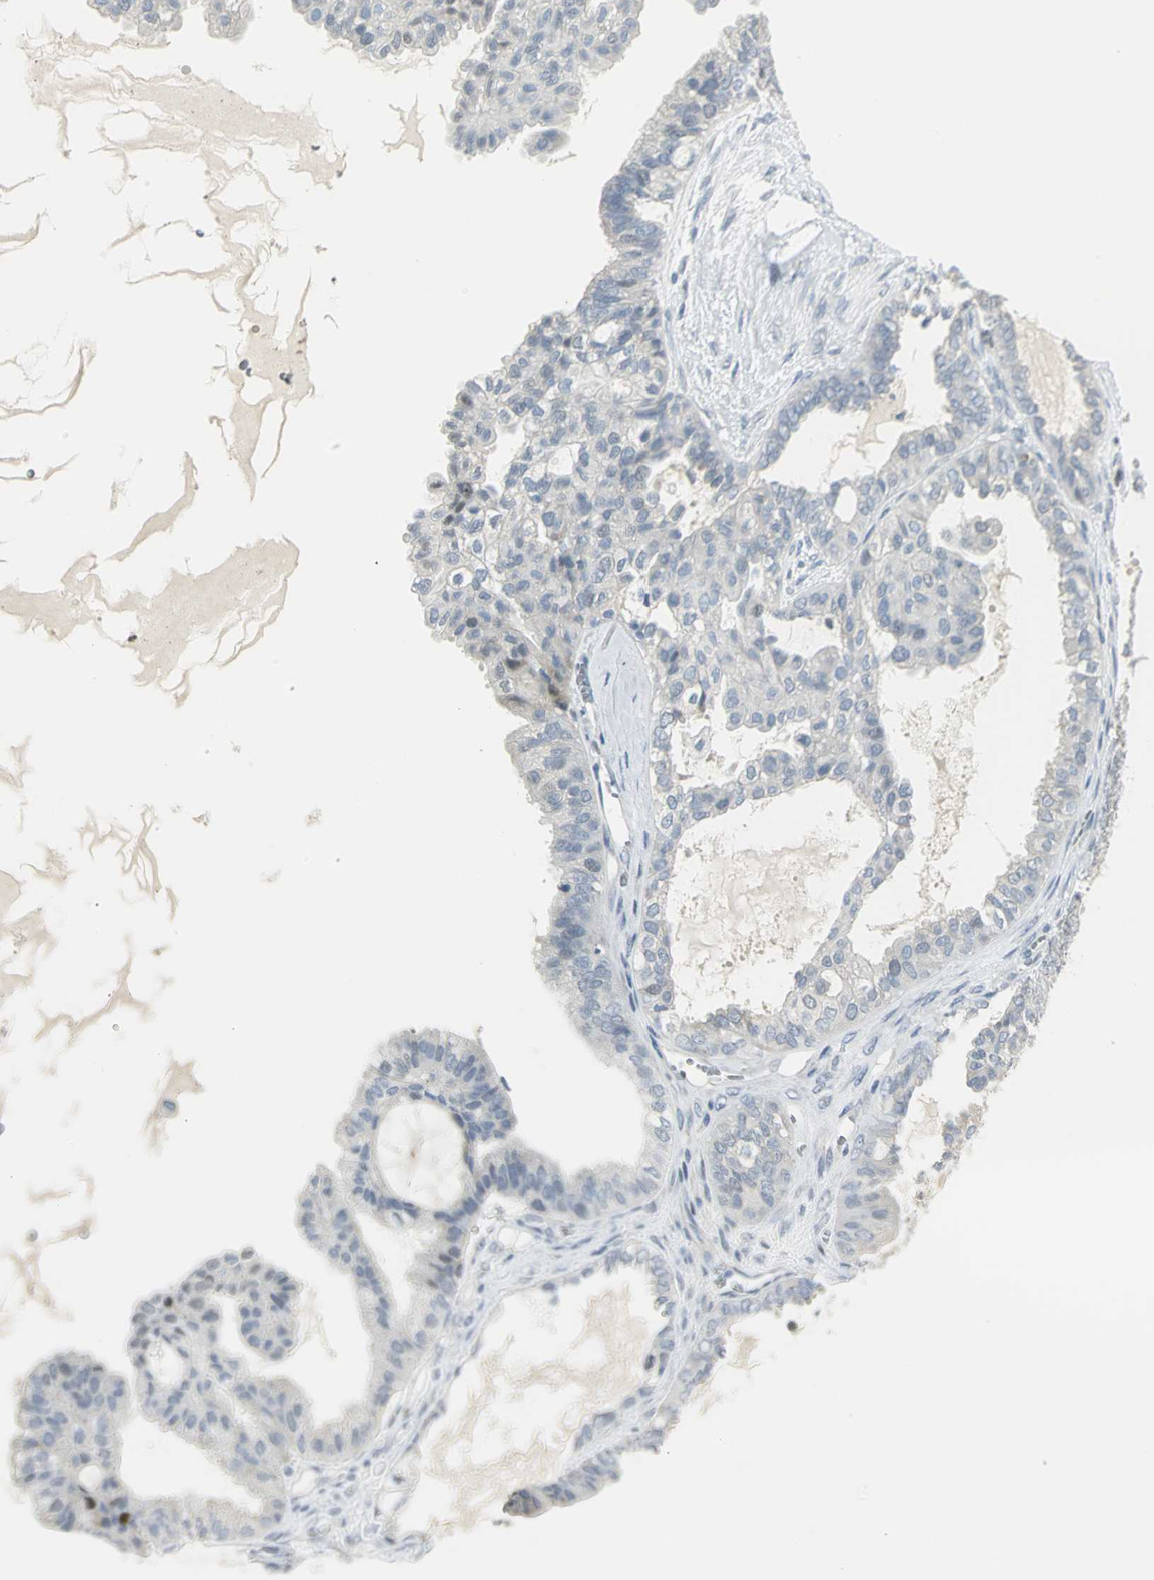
{"staining": {"intensity": "weak", "quantity": "<25%", "location": "nuclear"}, "tissue": "ovarian cancer", "cell_type": "Tumor cells", "image_type": "cancer", "snomed": [{"axis": "morphology", "description": "Carcinoma, NOS"}, {"axis": "morphology", "description": "Carcinoma, endometroid"}, {"axis": "topography", "description": "Ovary"}], "caption": "Protein analysis of ovarian cancer shows no significant expression in tumor cells. (Brightfield microscopy of DAB immunohistochemistry (IHC) at high magnification).", "gene": "BCL6", "patient": {"sex": "female", "age": 50}}